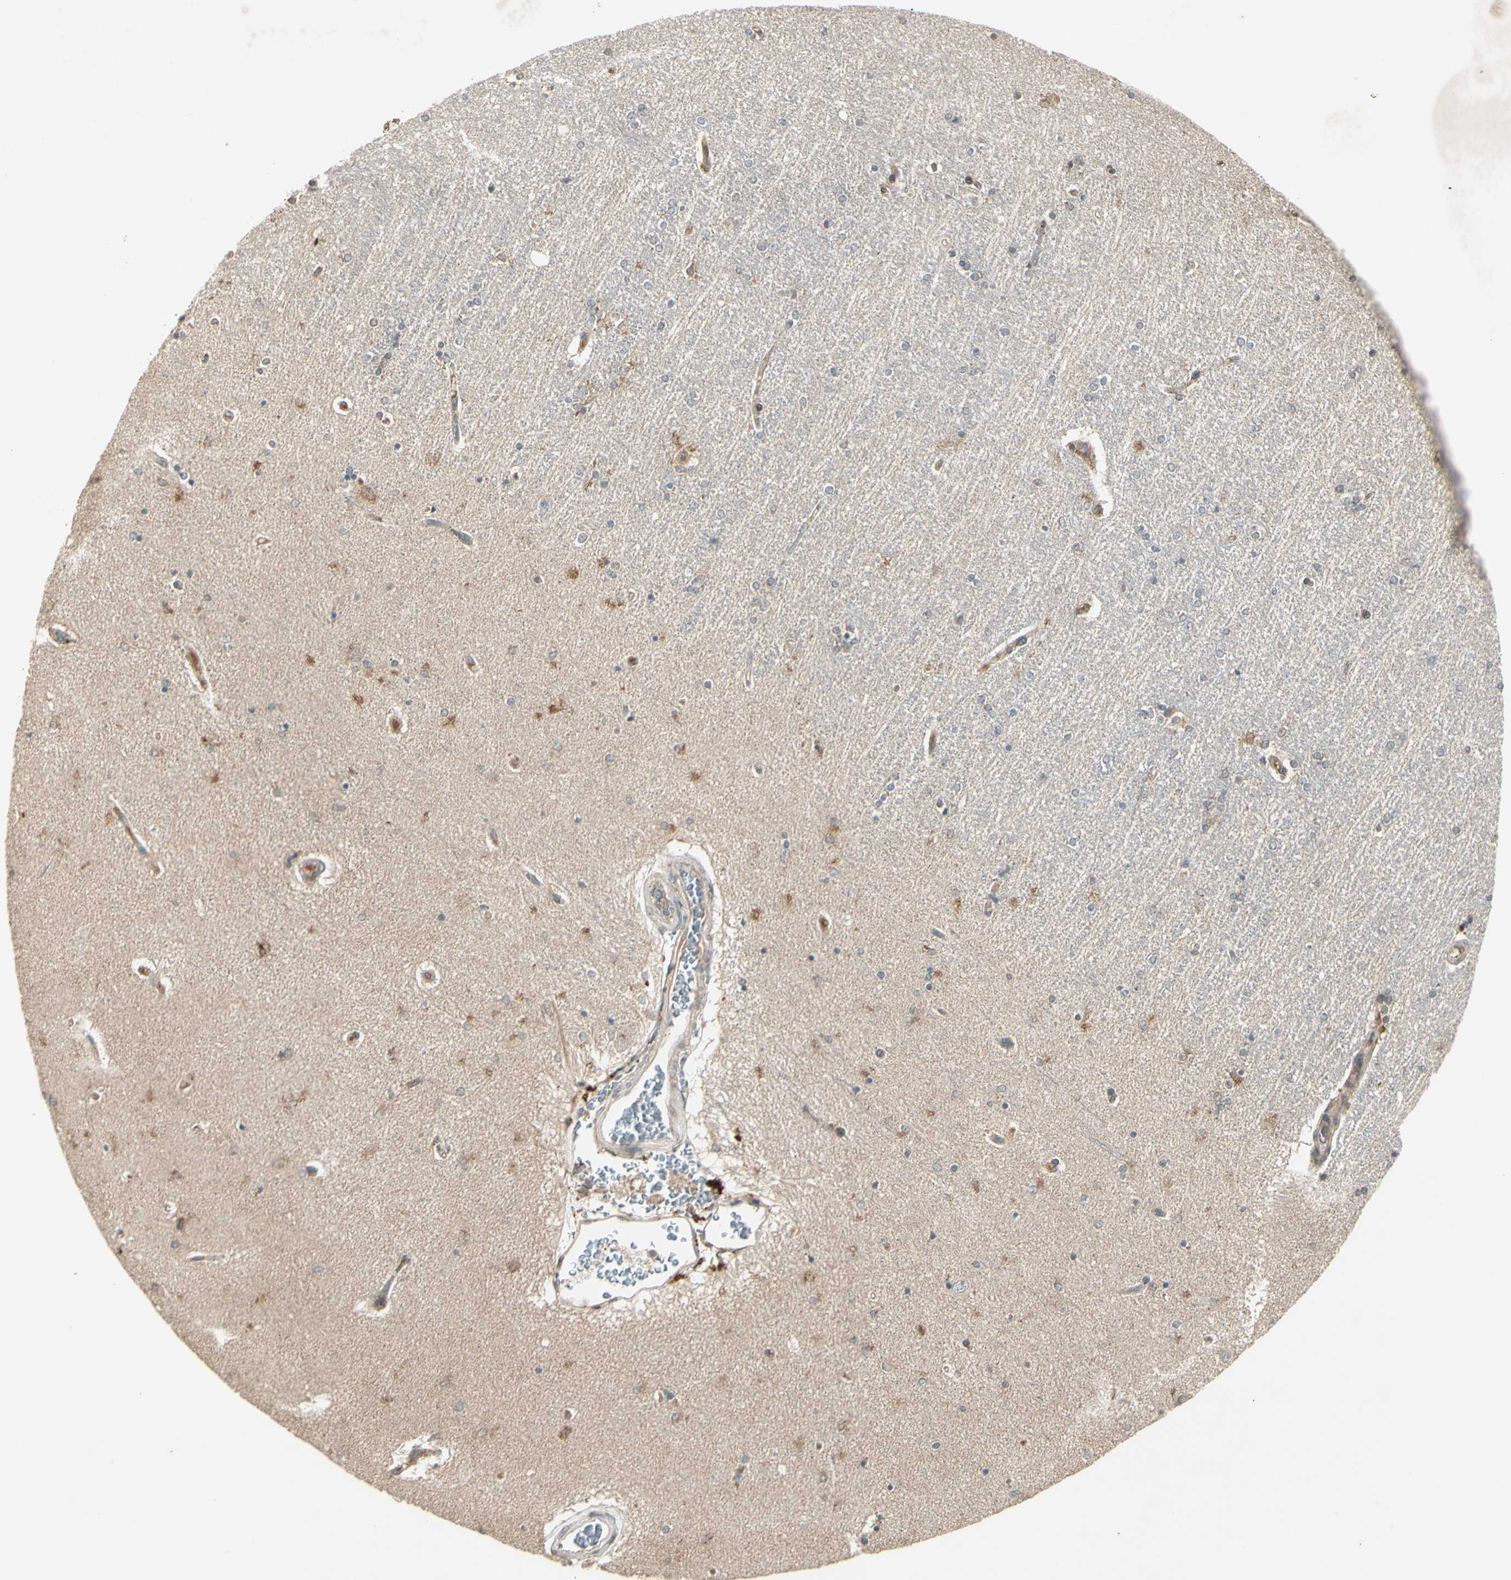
{"staining": {"intensity": "negative", "quantity": "none", "location": "none"}, "tissue": "hippocampus", "cell_type": "Glial cells", "image_type": "normal", "snomed": [{"axis": "morphology", "description": "Normal tissue, NOS"}, {"axis": "topography", "description": "Hippocampus"}], "caption": "High magnification brightfield microscopy of normal hippocampus stained with DAB (3,3'-diaminobenzidine) (brown) and counterstained with hematoxylin (blue): glial cells show no significant positivity.", "gene": "FHDC1", "patient": {"sex": "female", "age": 54}}